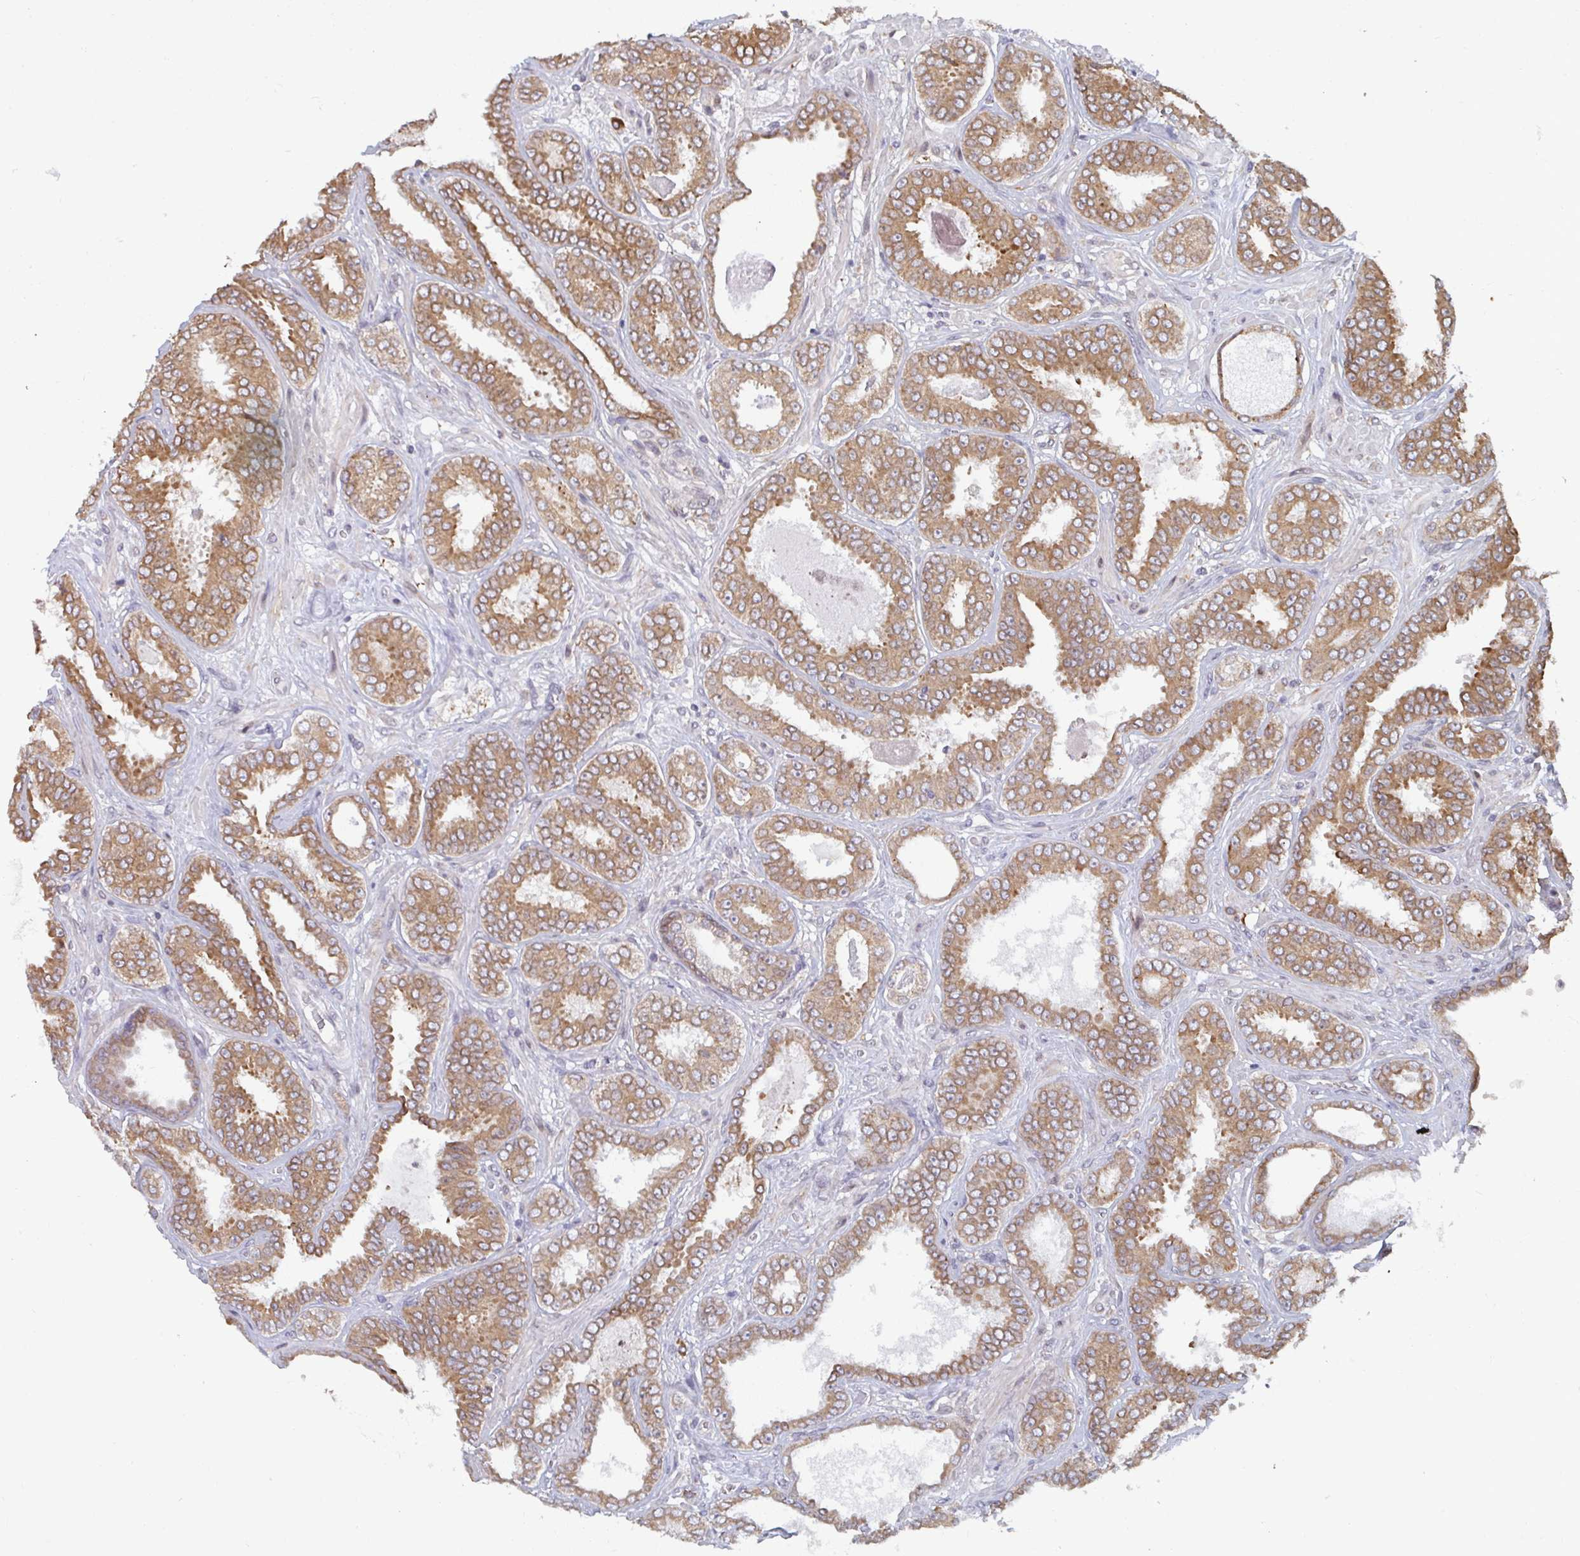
{"staining": {"intensity": "moderate", "quantity": ">75%", "location": "cytoplasmic/membranous"}, "tissue": "prostate cancer", "cell_type": "Tumor cells", "image_type": "cancer", "snomed": [{"axis": "morphology", "description": "Adenocarcinoma, High grade"}, {"axis": "topography", "description": "Prostate"}], "caption": "Moderate cytoplasmic/membranous protein positivity is present in approximately >75% of tumor cells in high-grade adenocarcinoma (prostate).", "gene": "LYSMD4", "patient": {"sex": "male", "age": 72}}